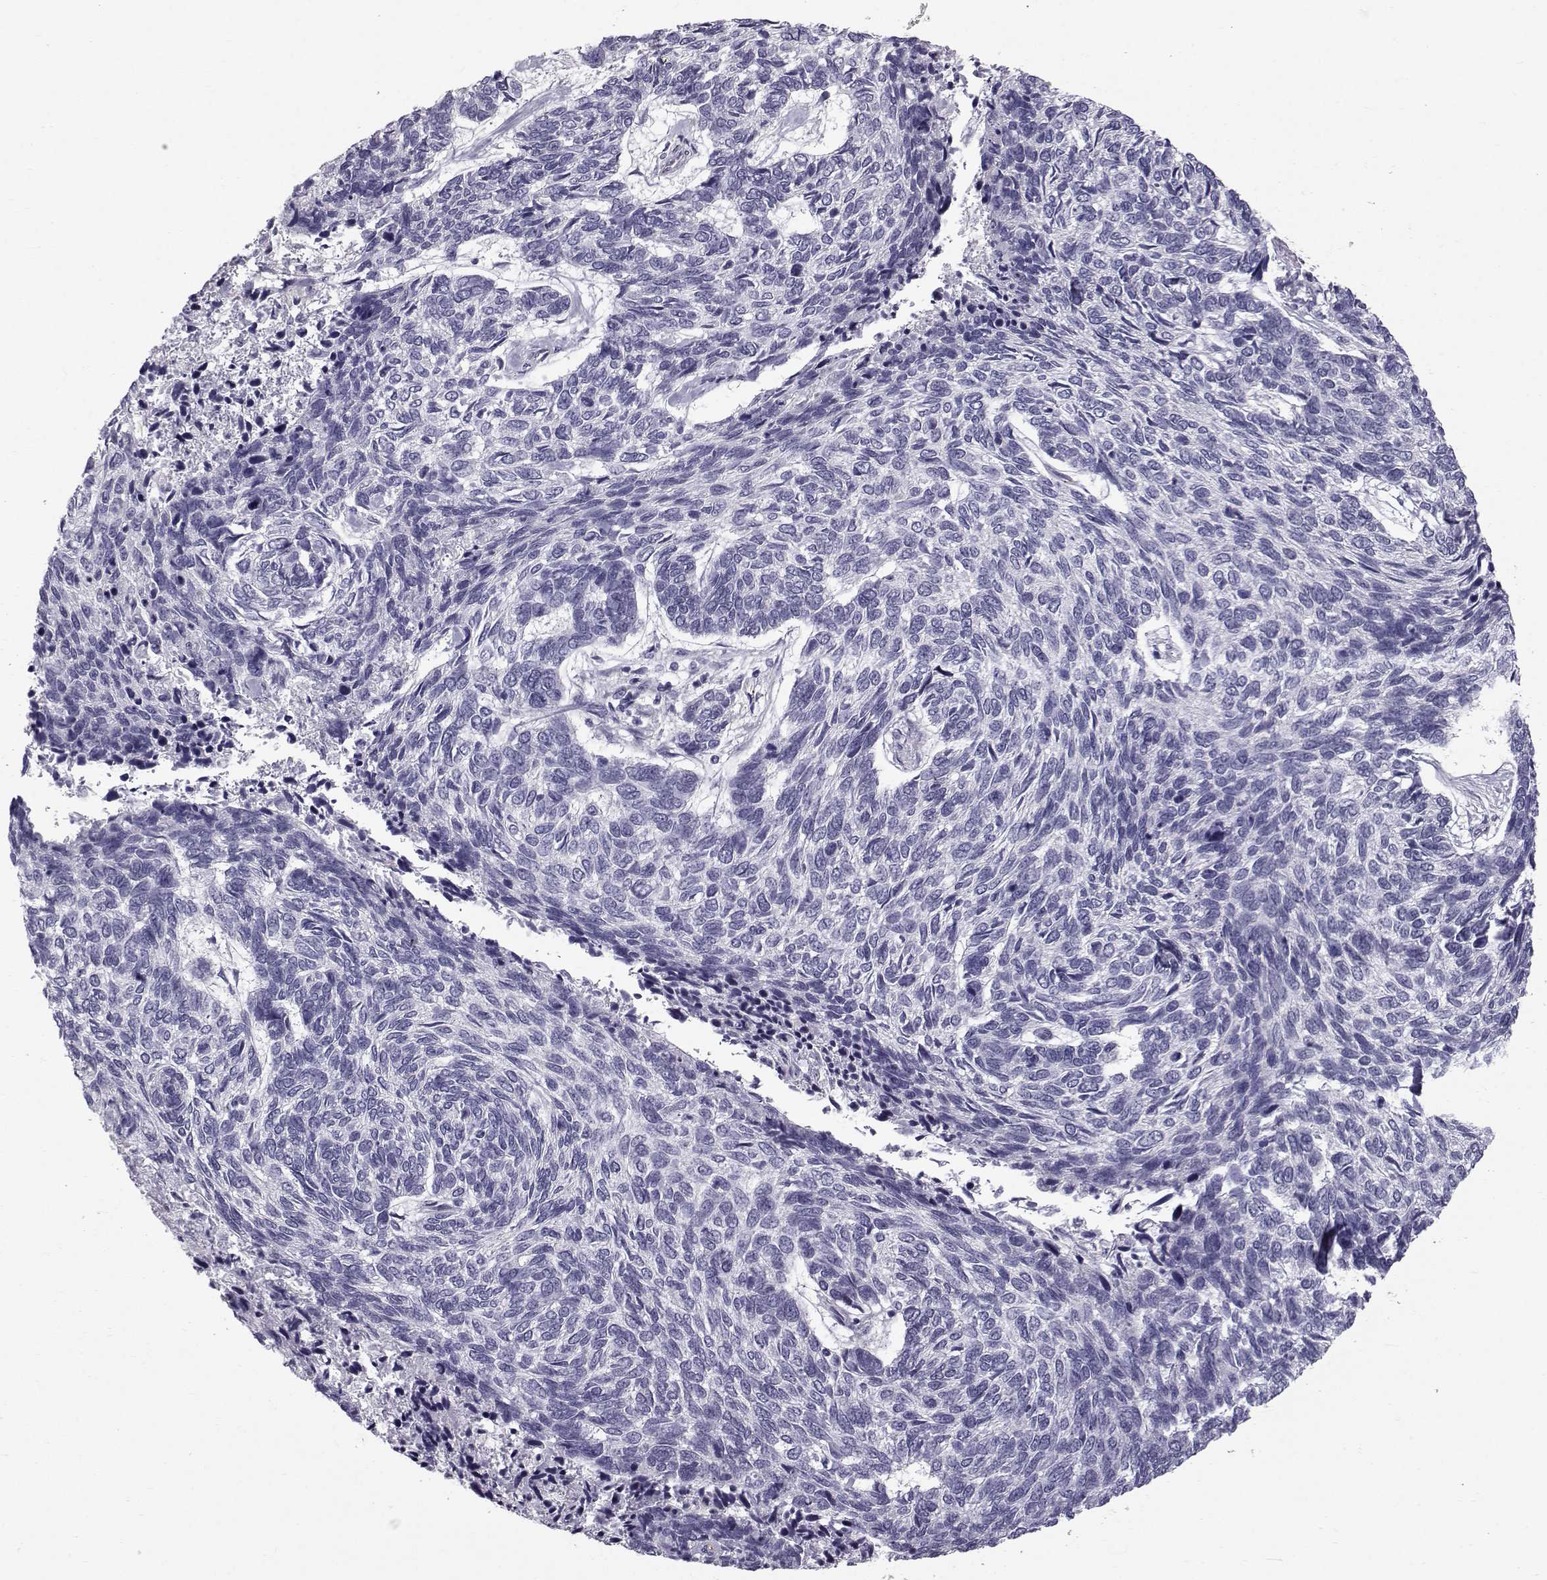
{"staining": {"intensity": "negative", "quantity": "none", "location": "none"}, "tissue": "skin cancer", "cell_type": "Tumor cells", "image_type": "cancer", "snomed": [{"axis": "morphology", "description": "Basal cell carcinoma"}, {"axis": "topography", "description": "Skin"}], "caption": "Immunohistochemical staining of skin basal cell carcinoma displays no significant positivity in tumor cells. The staining was performed using DAB to visualize the protein expression in brown, while the nuclei were stained in blue with hematoxylin (Magnification: 20x).", "gene": "CALCR", "patient": {"sex": "female", "age": 65}}